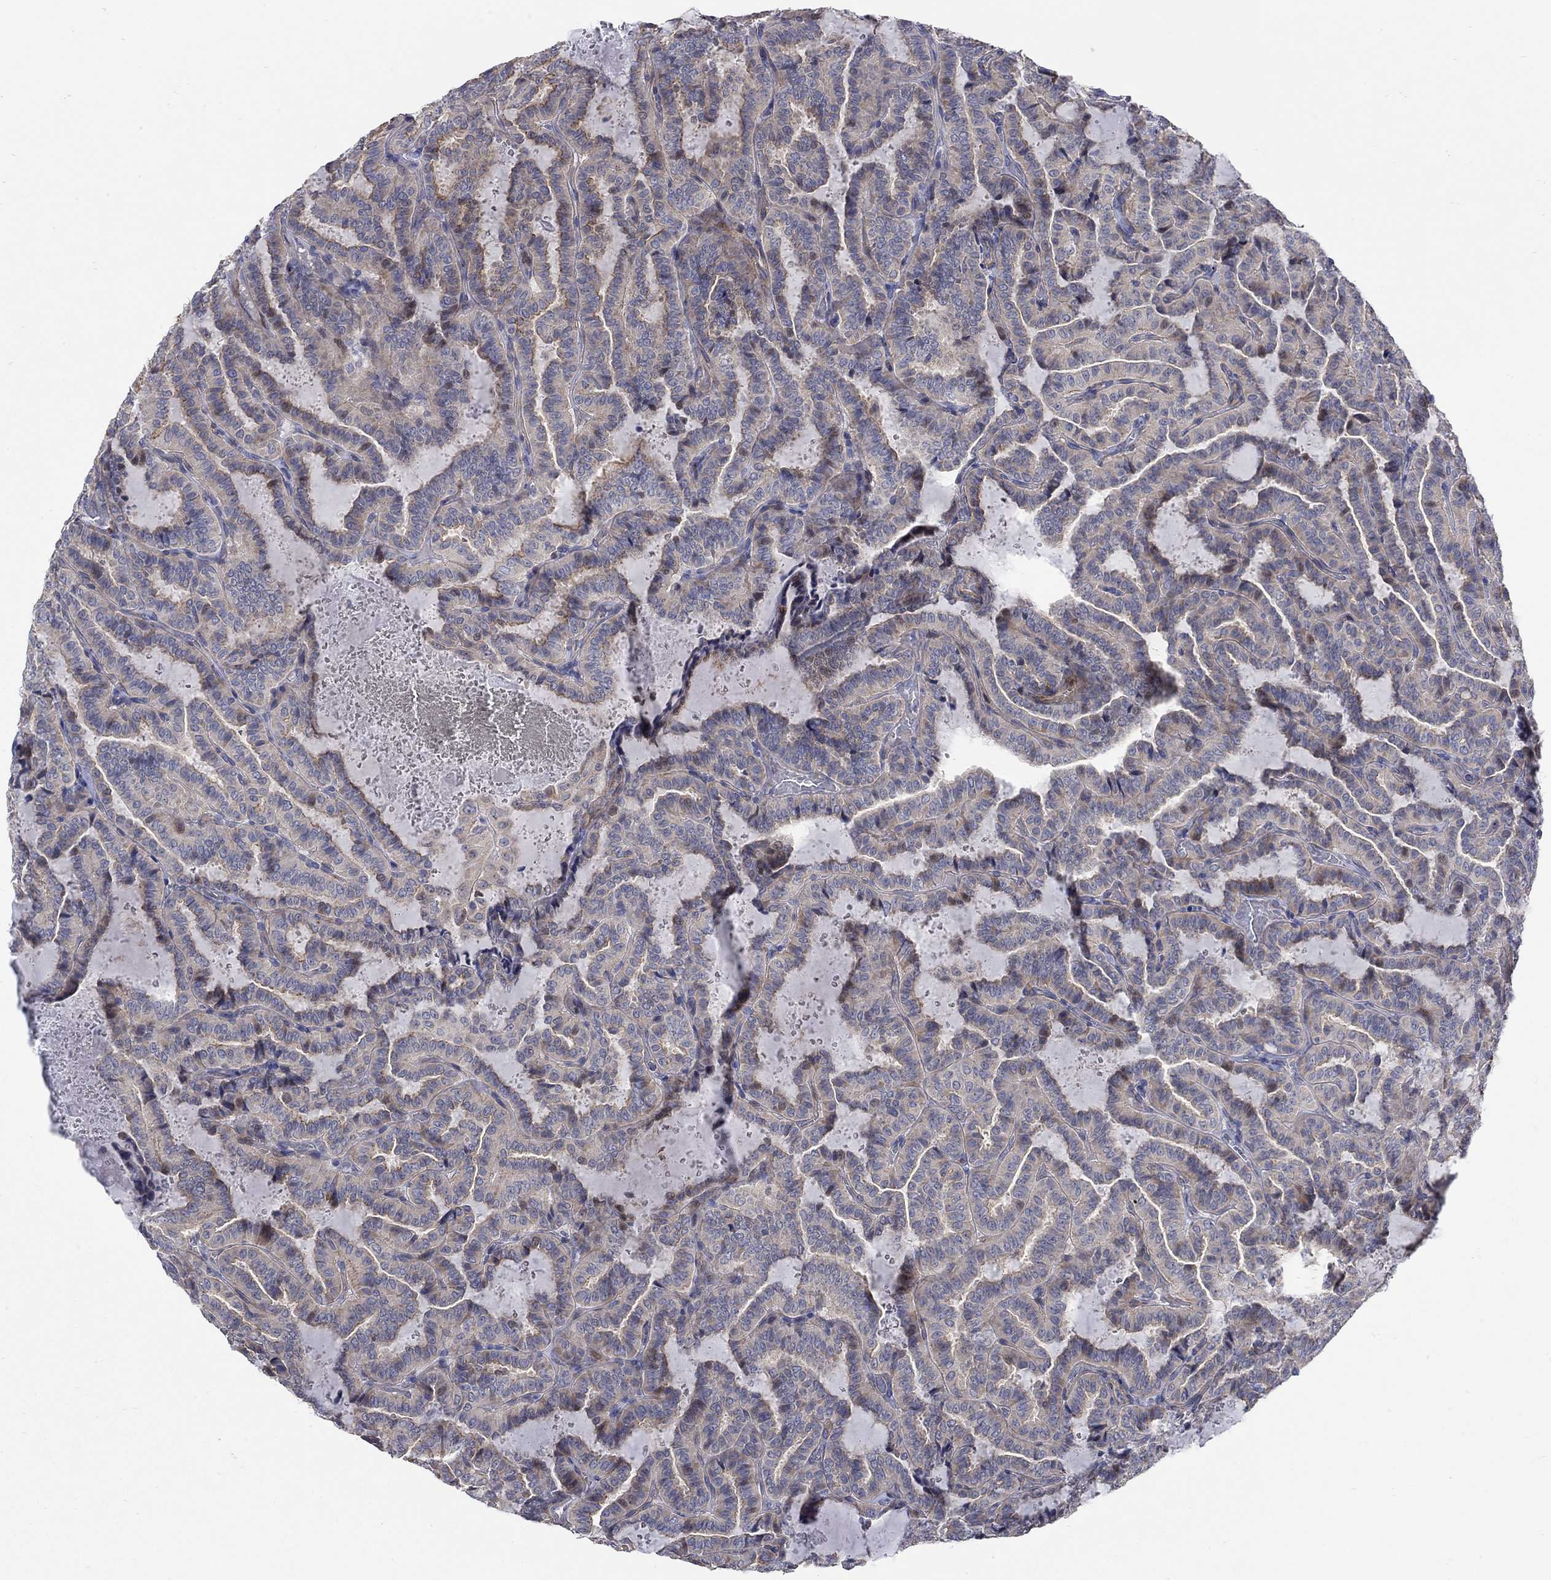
{"staining": {"intensity": "moderate", "quantity": "<25%", "location": "cytoplasmic/membranous"}, "tissue": "thyroid cancer", "cell_type": "Tumor cells", "image_type": "cancer", "snomed": [{"axis": "morphology", "description": "Papillary adenocarcinoma, NOS"}, {"axis": "topography", "description": "Thyroid gland"}], "caption": "DAB immunohistochemical staining of human thyroid cancer demonstrates moderate cytoplasmic/membranous protein expression in approximately <25% of tumor cells.", "gene": "SCN7A", "patient": {"sex": "female", "age": 39}}